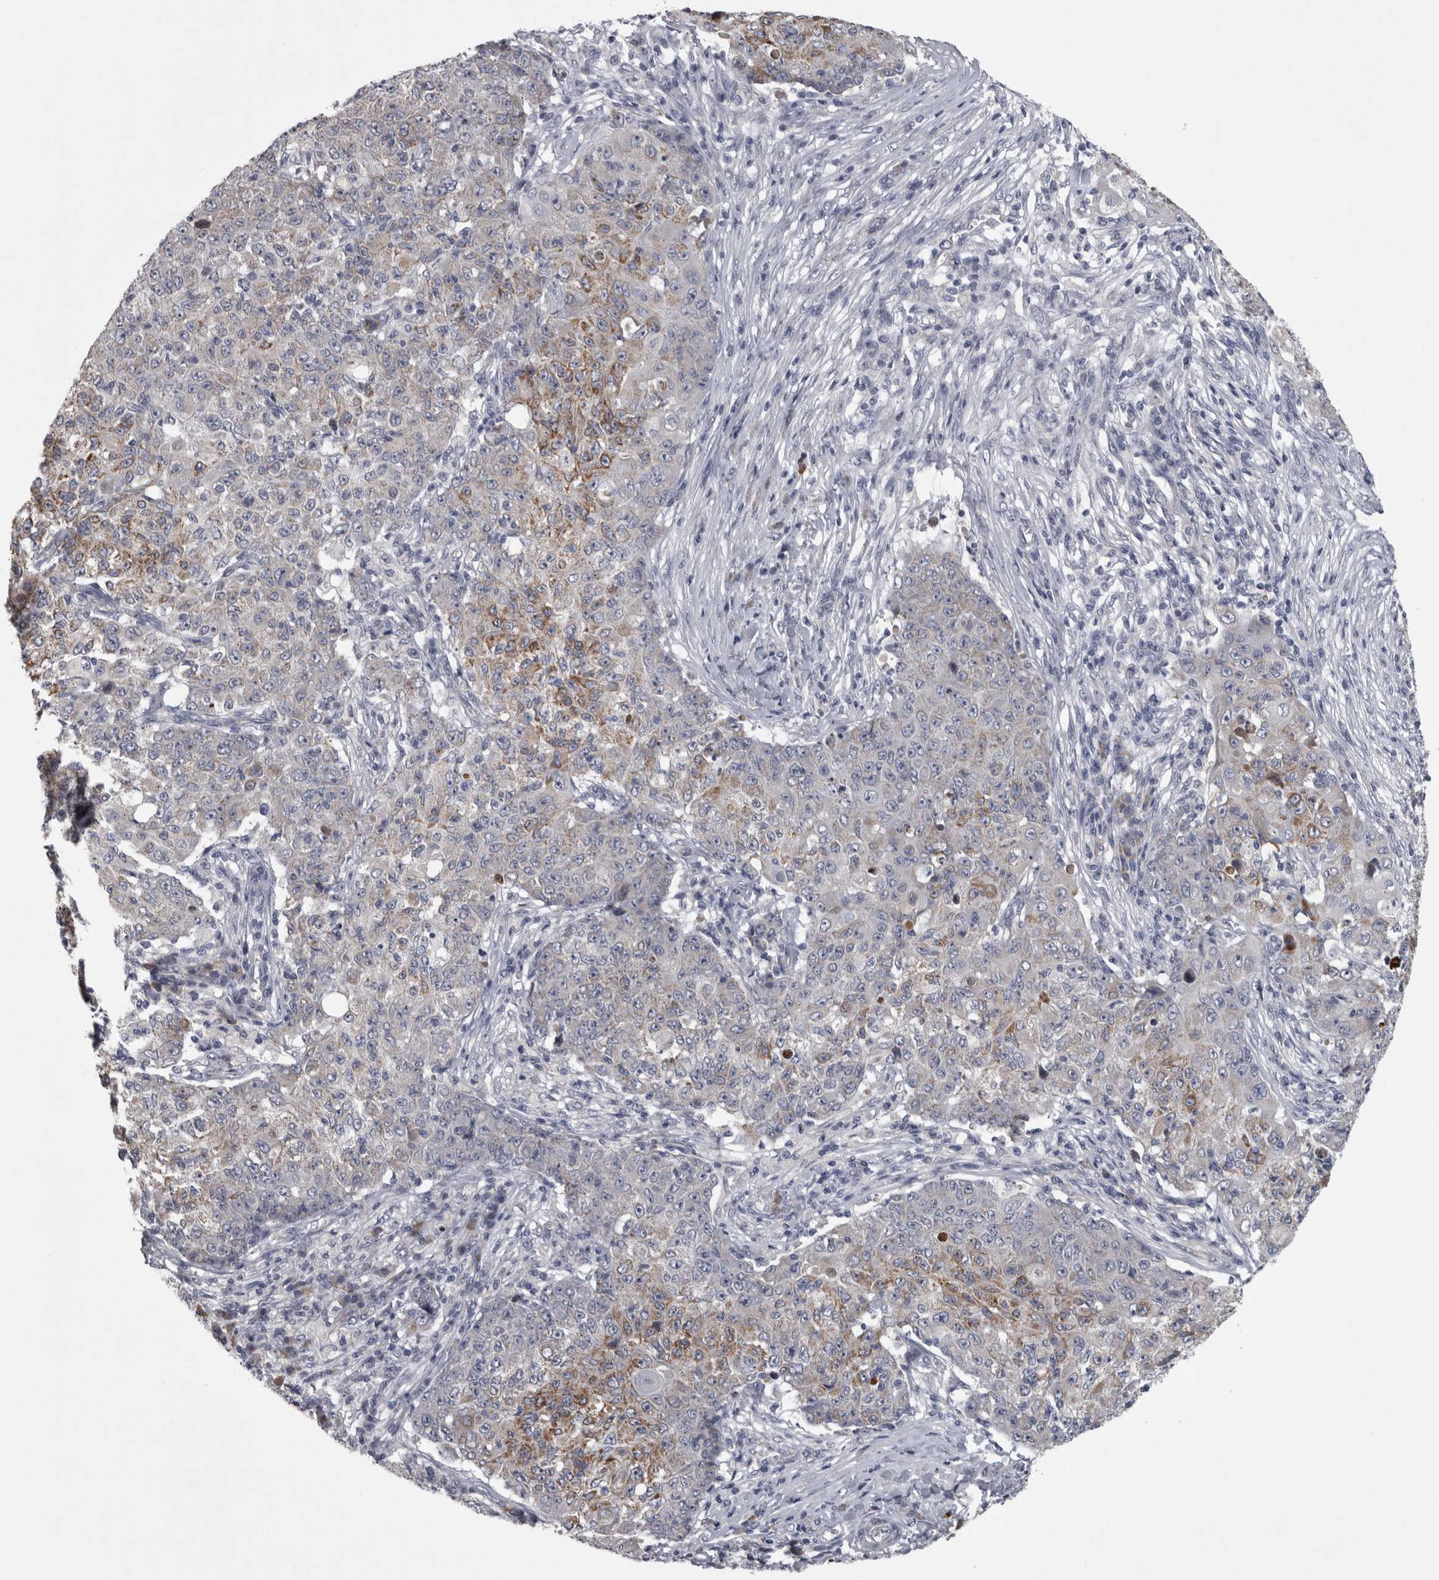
{"staining": {"intensity": "moderate", "quantity": "<25%", "location": "cytoplasmic/membranous"}, "tissue": "ovarian cancer", "cell_type": "Tumor cells", "image_type": "cancer", "snomed": [{"axis": "morphology", "description": "Carcinoma, endometroid"}, {"axis": "topography", "description": "Ovary"}], "caption": "Immunohistochemistry (DAB (3,3'-diaminobenzidine)) staining of human endometroid carcinoma (ovarian) displays moderate cytoplasmic/membranous protein staining in approximately <25% of tumor cells.", "gene": "DBT", "patient": {"sex": "female", "age": 42}}